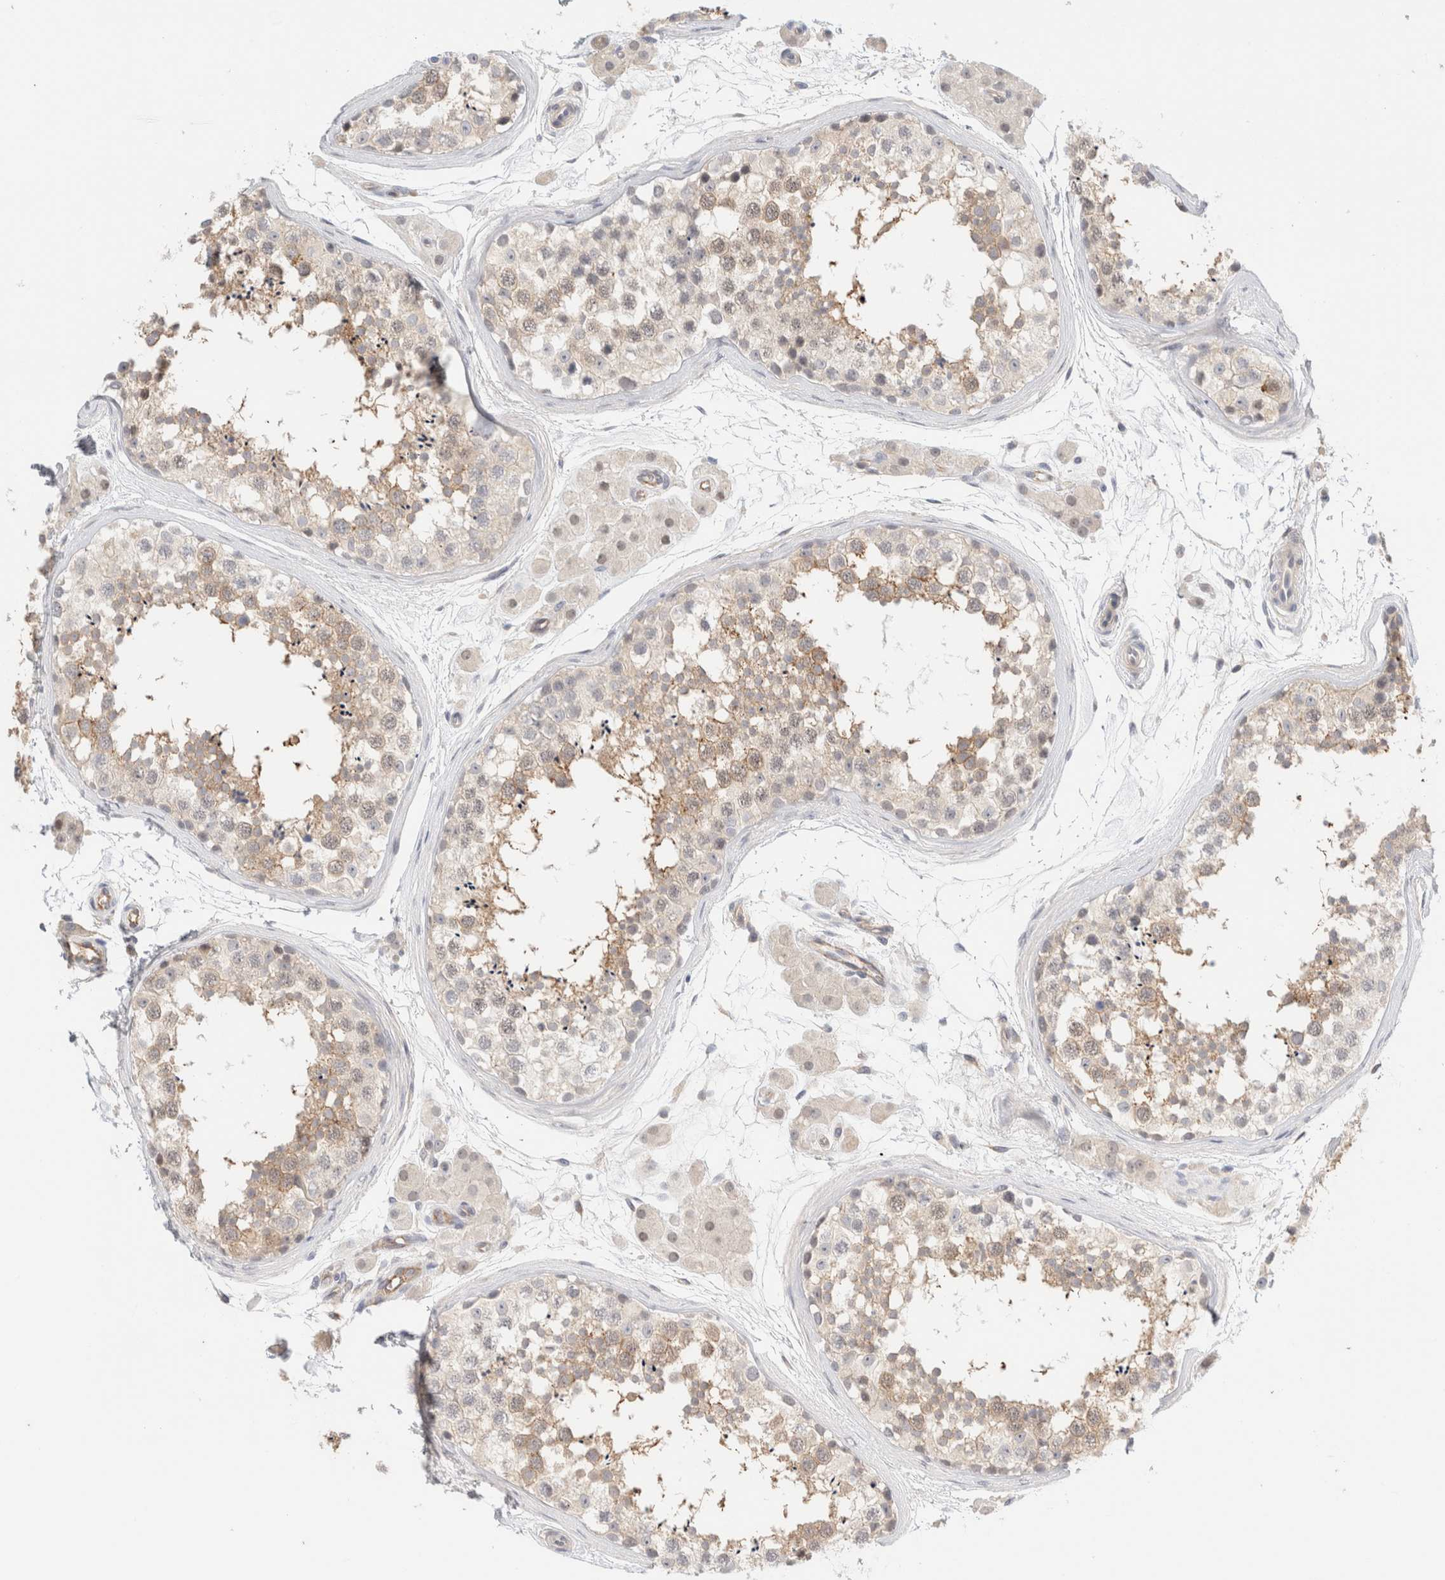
{"staining": {"intensity": "moderate", "quantity": "<25%", "location": "cytoplasmic/membranous,nuclear"}, "tissue": "testis", "cell_type": "Cells in seminiferous ducts", "image_type": "normal", "snomed": [{"axis": "morphology", "description": "Normal tissue, NOS"}, {"axis": "topography", "description": "Testis"}], "caption": "High-magnification brightfield microscopy of unremarkable testis stained with DAB (3,3'-diaminobenzidine) (brown) and counterstained with hematoxylin (blue). cells in seminiferous ducts exhibit moderate cytoplasmic/membranous,nuclear staining is present in about<25% of cells. (DAB (3,3'-diaminobenzidine) IHC, brown staining for protein, blue staining for nuclei).", "gene": "SPRTN", "patient": {"sex": "male", "age": 56}}